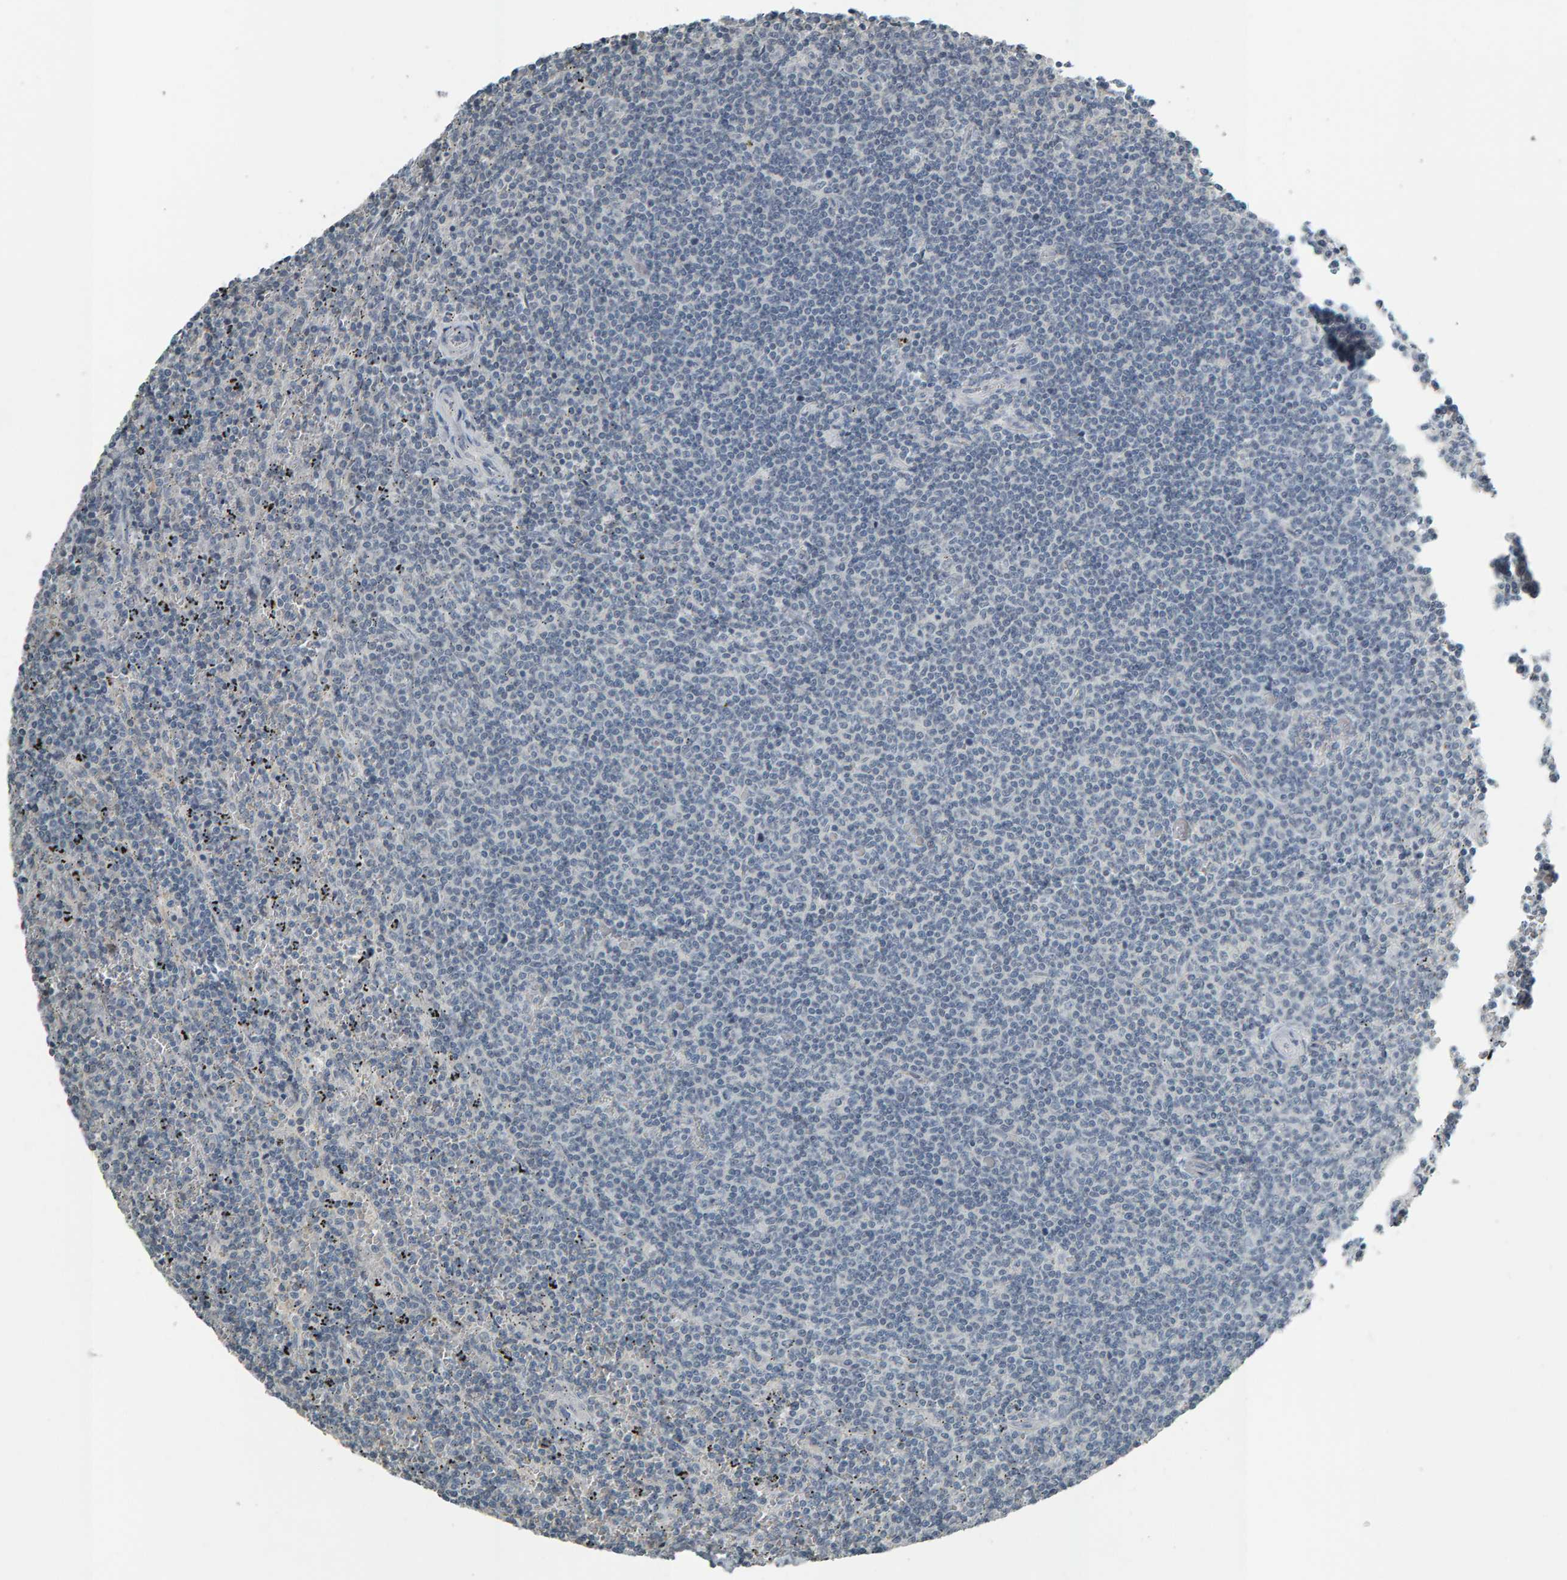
{"staining": {"intensity": "negative", "quantity": "none", "location": "none"}, "tissue": "lymphoma", "cell_type": "Tumor cells", "image_type": "cancer", "snomed": [{"axis": "morphology", "description": "Malignant lymphoma, non-Hodgkin's type, Low grade"}, {"axis": "topography", "description": "Spleen"}], "caption": "High magnification brightfield microscopy of malignant lymphoma, non-Hodgkin's type (low-grade) stained with DAB (3,3'-diaminobenzidine) (brown) and counterstained with hematoxylin (blue): tumor cells show no significant staining.", "gene": "PYY", "patient": {"sex": "female", "age": 50}}